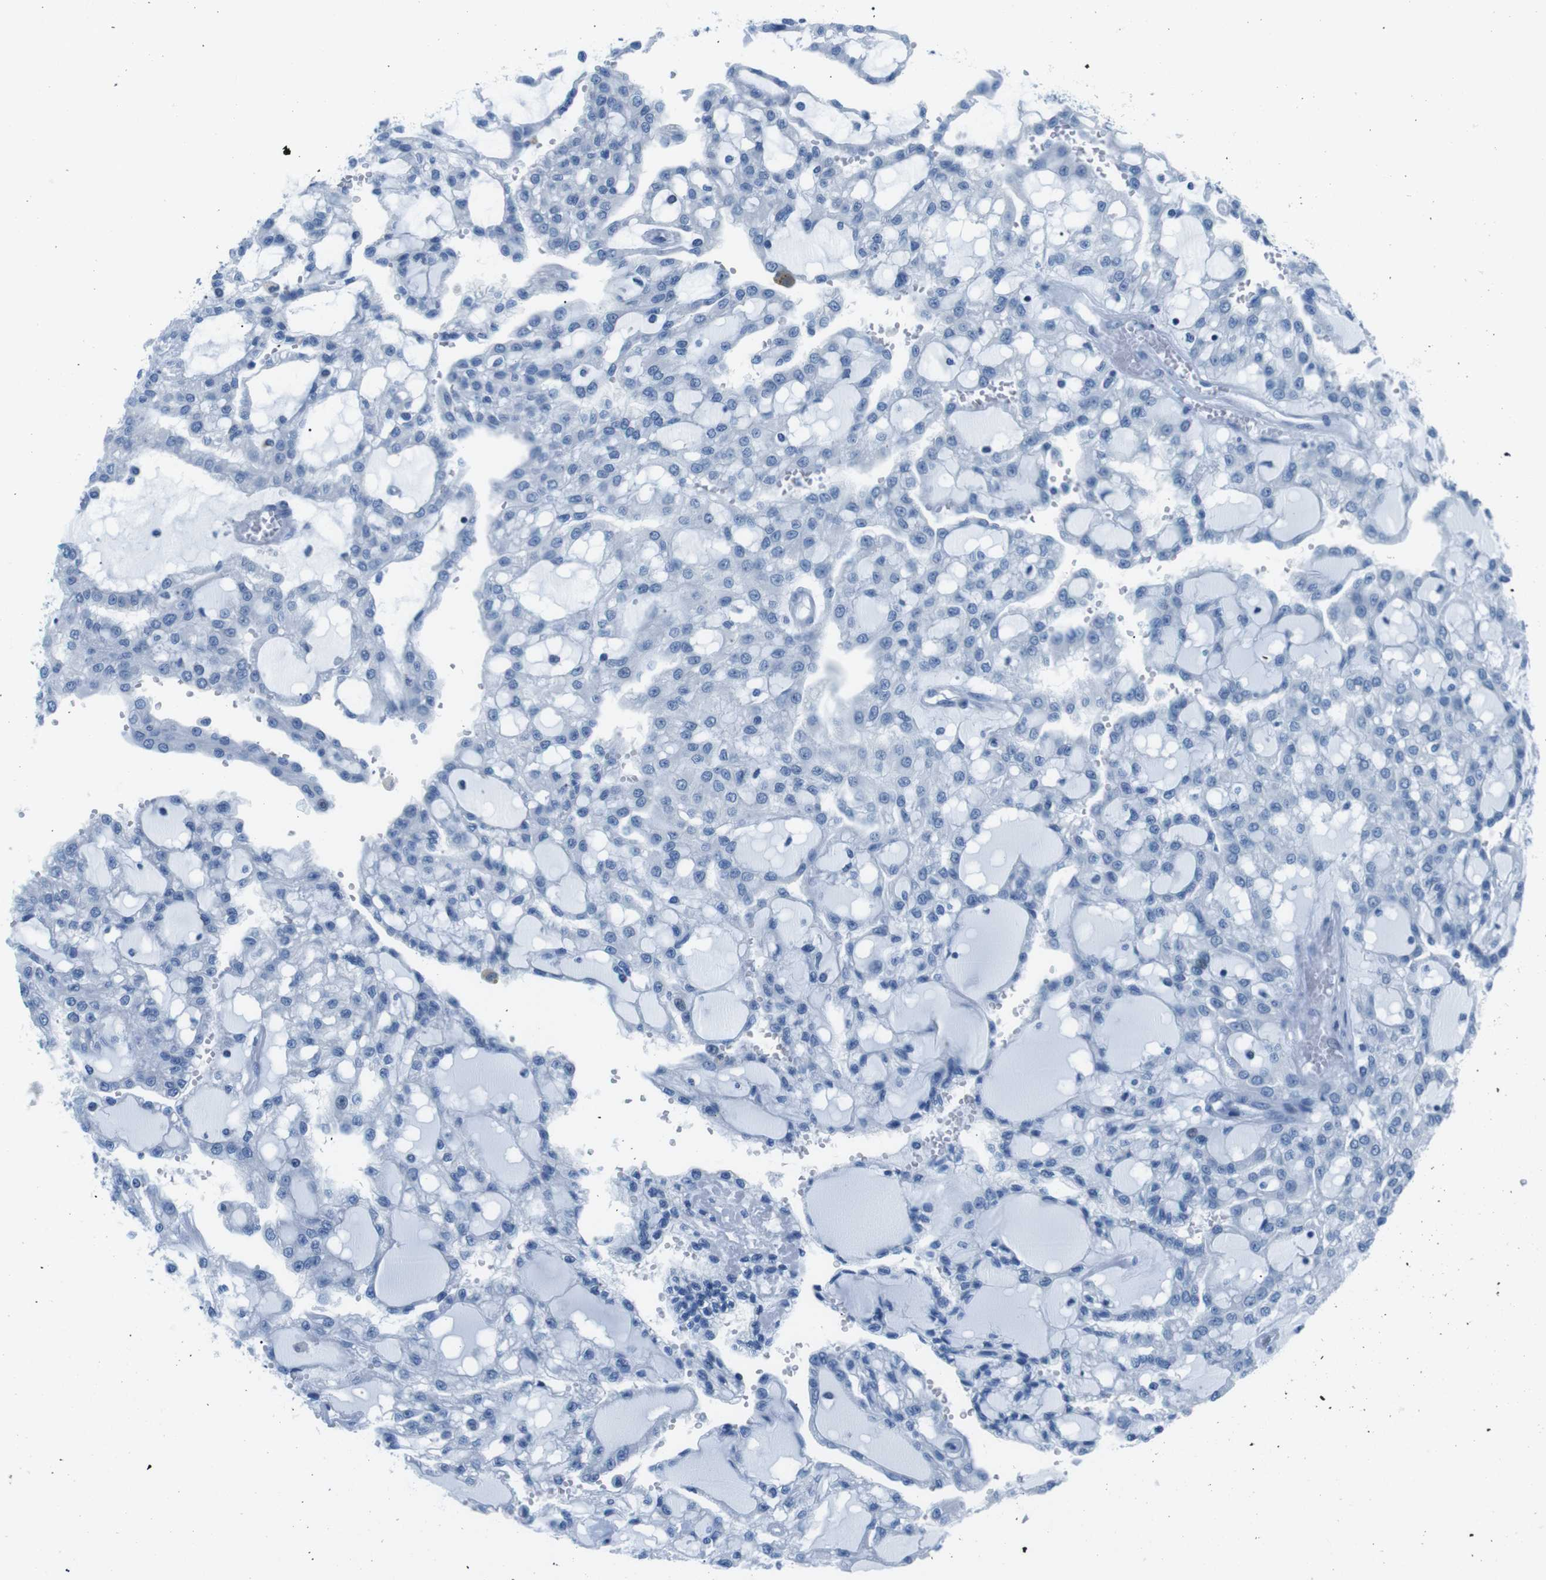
{"staining": {"intensity": "negative", "quantity": "none", "location": "none"}, "tissue": "renal cancer", "cell_type": "Tumor cells", "image_type": "cancer", "snomed": [{"axis": "morphology", "description": "Adenocarcinoma, NOS"}, {"axis": "topography", "description": "Kidney"}], "caption": "High power microscopy image of an immunohistochemistry (IHC) micrograph of renal cancer (adenocarcinoma), revealing no significant staining in tumor cells.", "gene": "MUC2", "patient": {"sex": "male", "age": 63}}